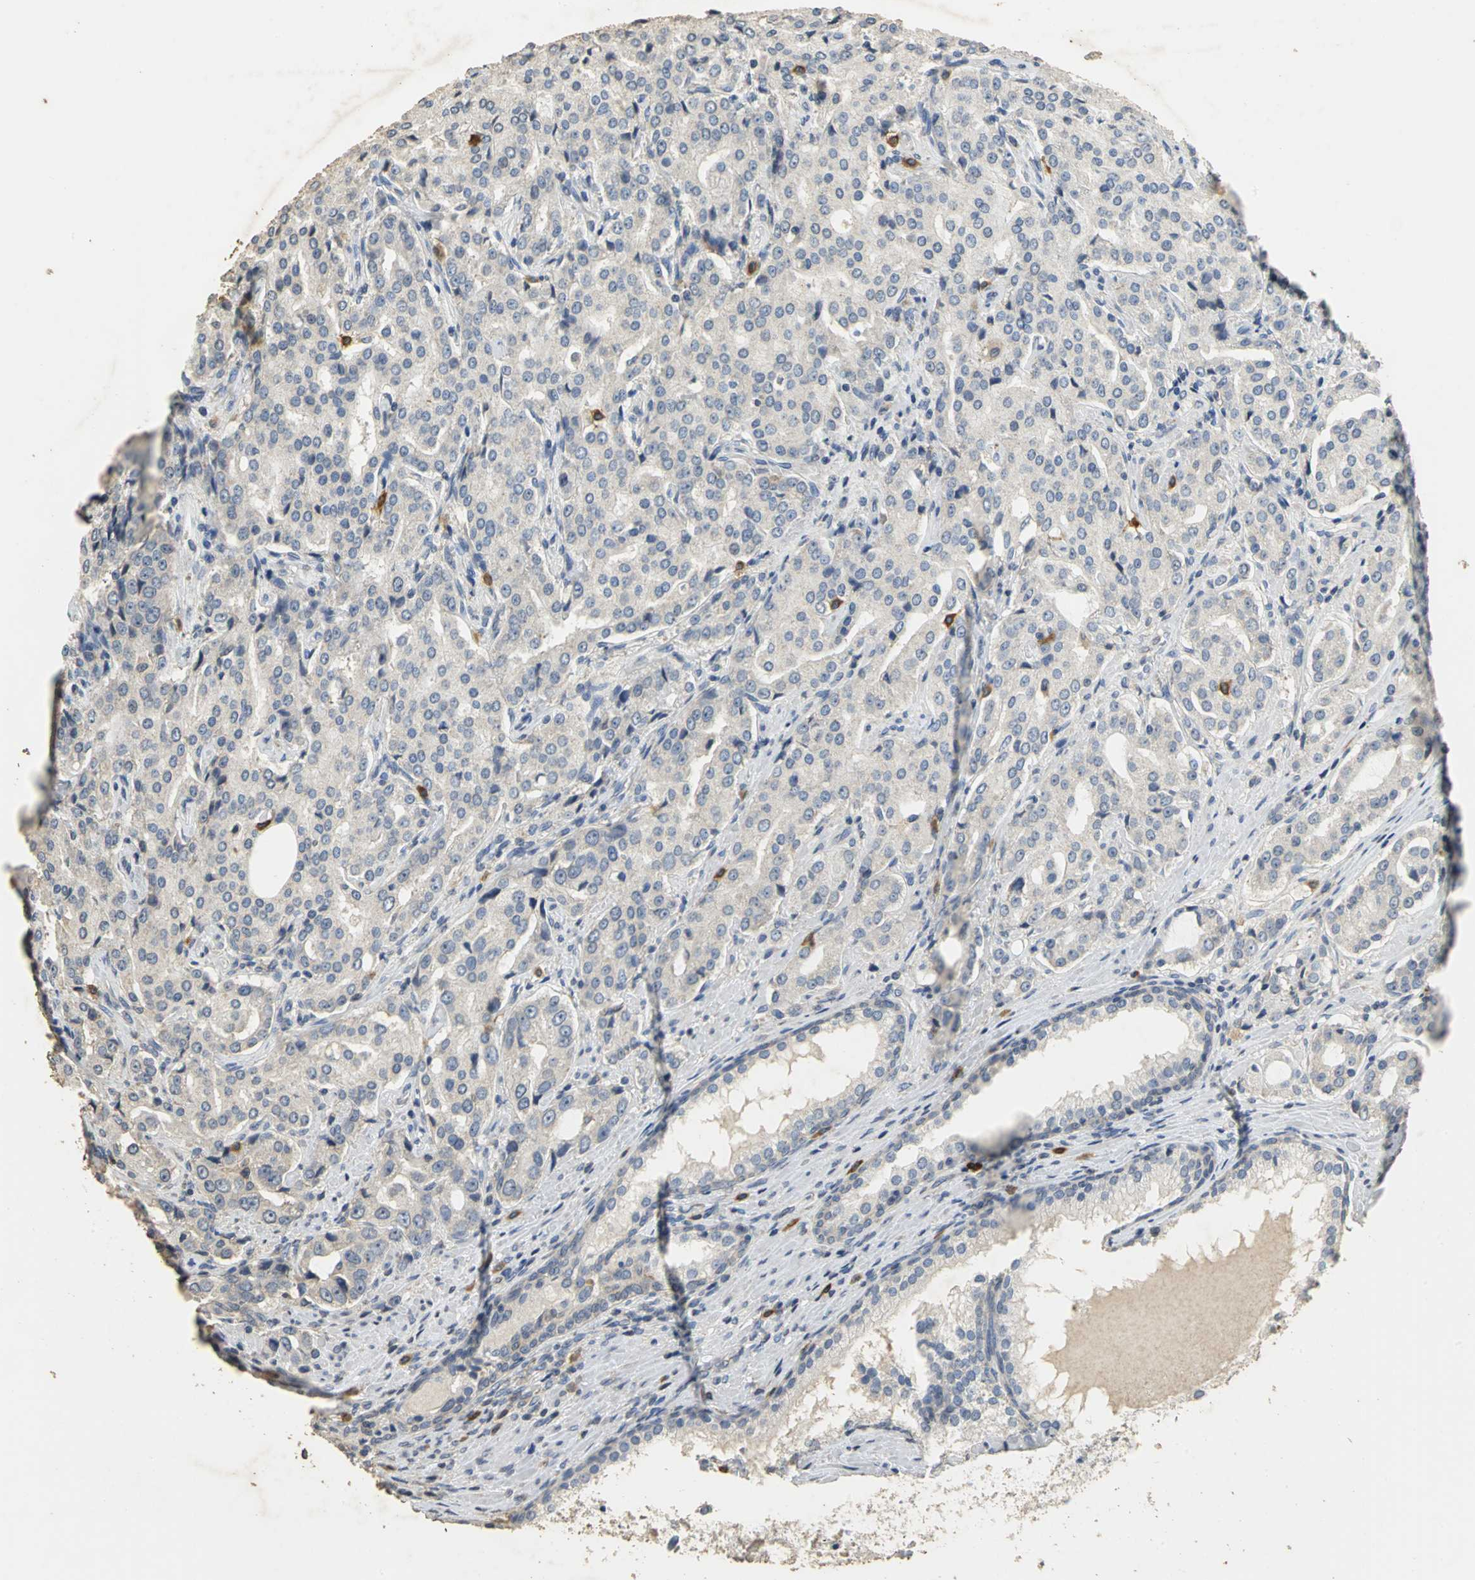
{"staining": {"intensity": "weak", "quantity": "25%-75%", "location": "cytoplasmic/membranous"}, "tissue": "prostate cancer", "cell_type": "Tumor cells", "image_type": "cancer", "snomed": [{"axis": "morphology", "description": "Adenocarcinoma, High grade"}, {"axis": "topography", "description": "Prostate"}], "caption": "Weak cytoplasmic/membranous protein positivity is seen in approximately 25%-75% of tumor cells in adenocarcinoma (high-grade) (prostate).", "gene": "ACSL4", "patient": {"sex": "male", "age": 72}}